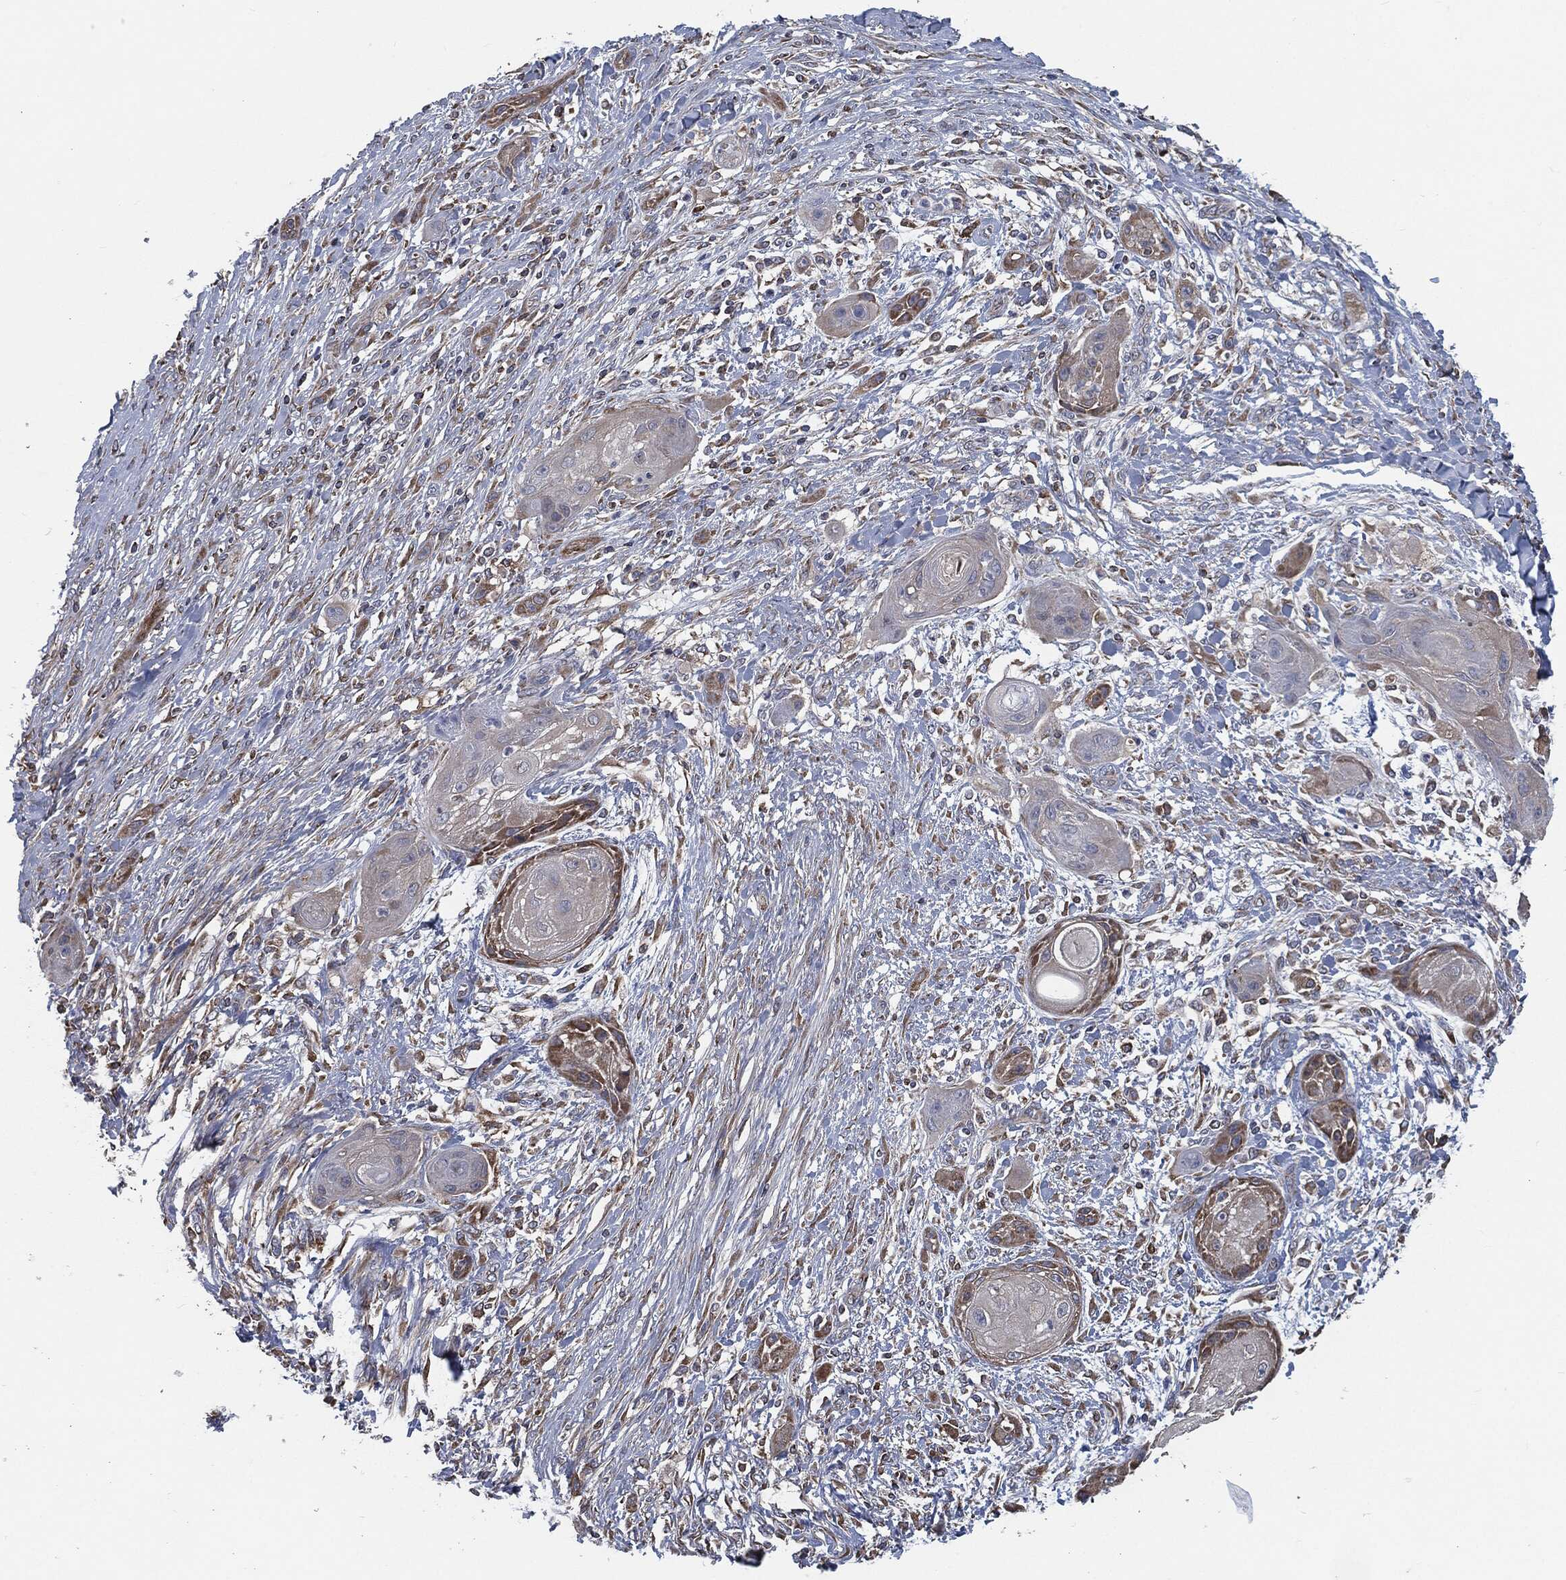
{"staining": {"intensity": "moderate", "quantity": "<25%", "location": "cytoplasmic/membranous"}, "tissue": "skin cancer", "cell_type": "Tumor cells", "image_type": "cancer", "snomed": [{"axis": "morphology", "description": "Squamous cell carcinoma, NOS"}, {"axis": "topography", "description": "Skin"}], "caption": "Immunohistochemical staining of squamous cell carcinoma (skin) shows moderate cytoplasmic/membranous protein positivity in approximately <25% of tumor cells.", "gene": "PRDX4", "patient": {"sex": "male", "age": 62}}